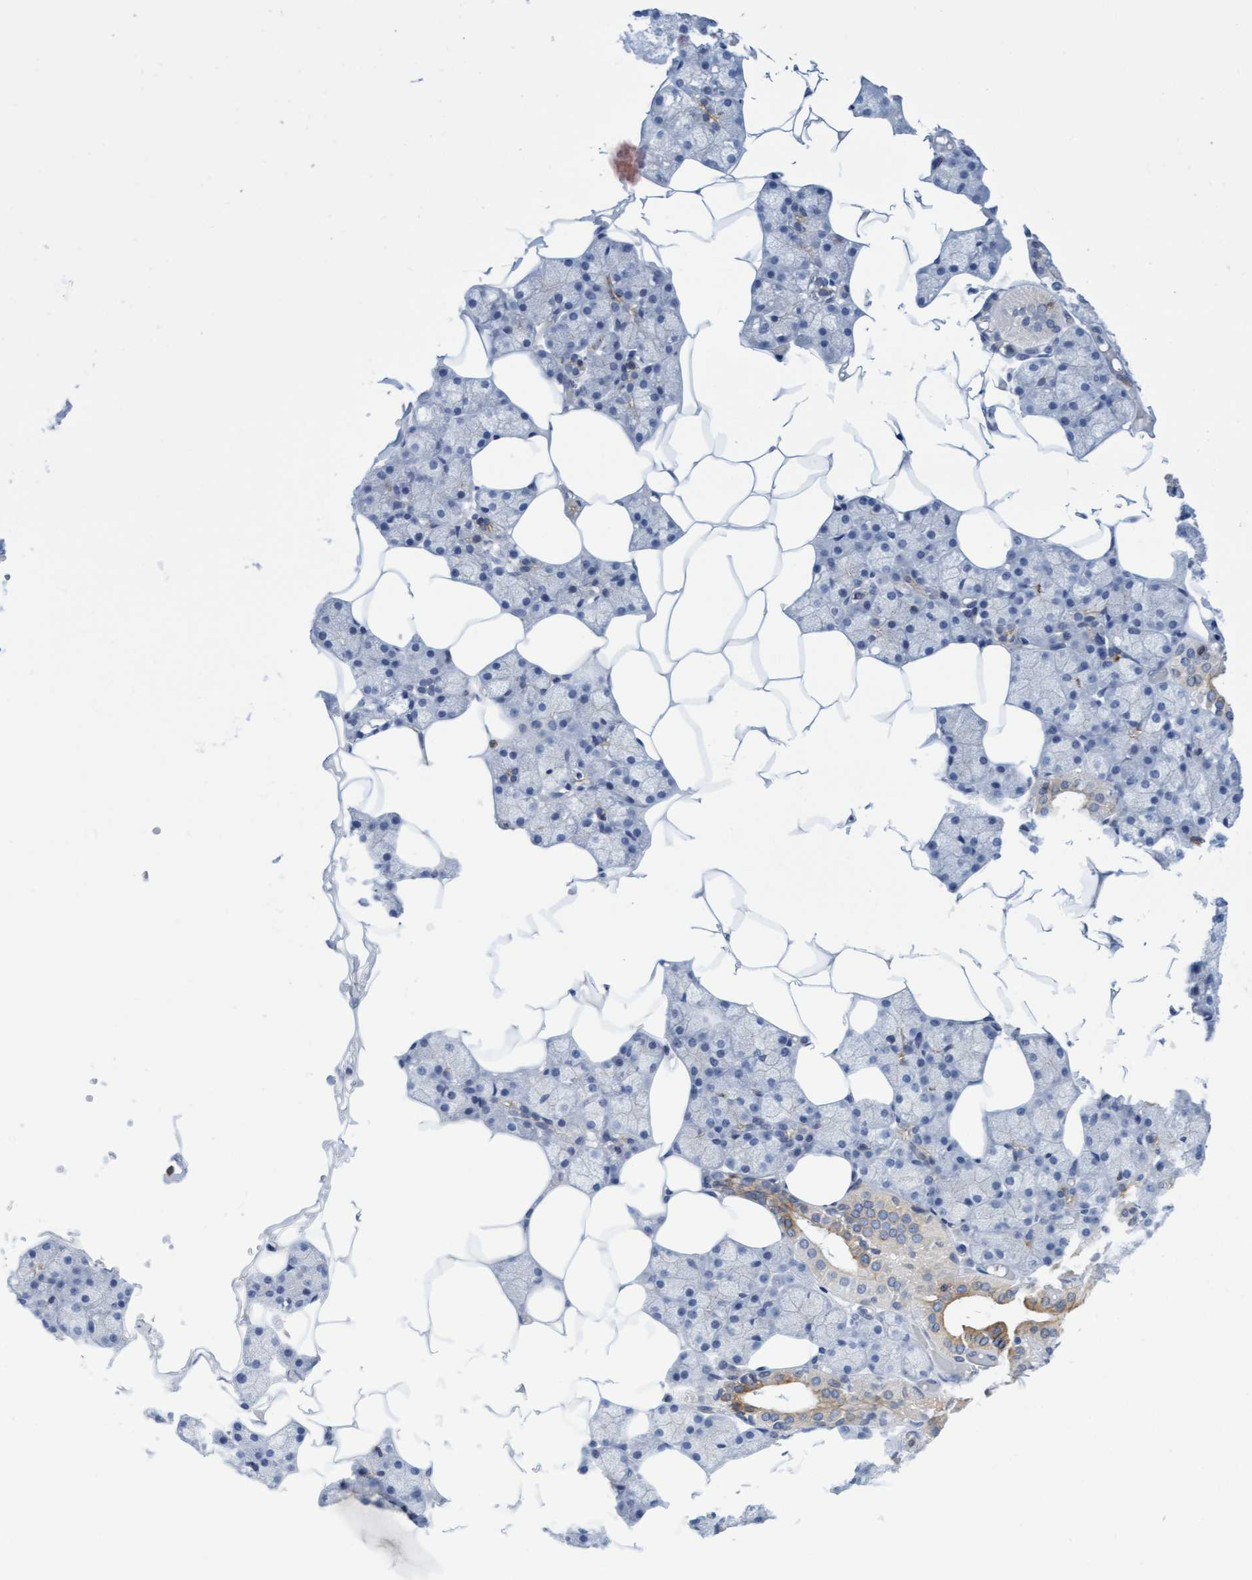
{"staining": {"intensity": "moderate", "quantity": "<25%", "location": "cytoplasmic/membranous"}, "tissue": "salivary gland", "cell_type": "Glandular cells", "image_type": "normal", "snomed": [{"axis": "morphology", "description": "Normal tissue, NOS"}, {"axis": "topography", "description": "Salivary gland"}], "caption": "Moderate cytoplasmic/membranous protein positivity is identified in about <25% of glandular cells in salivary gland.", "gene": "FNBP1", "patient": {"sex": "male", "age": 62}}